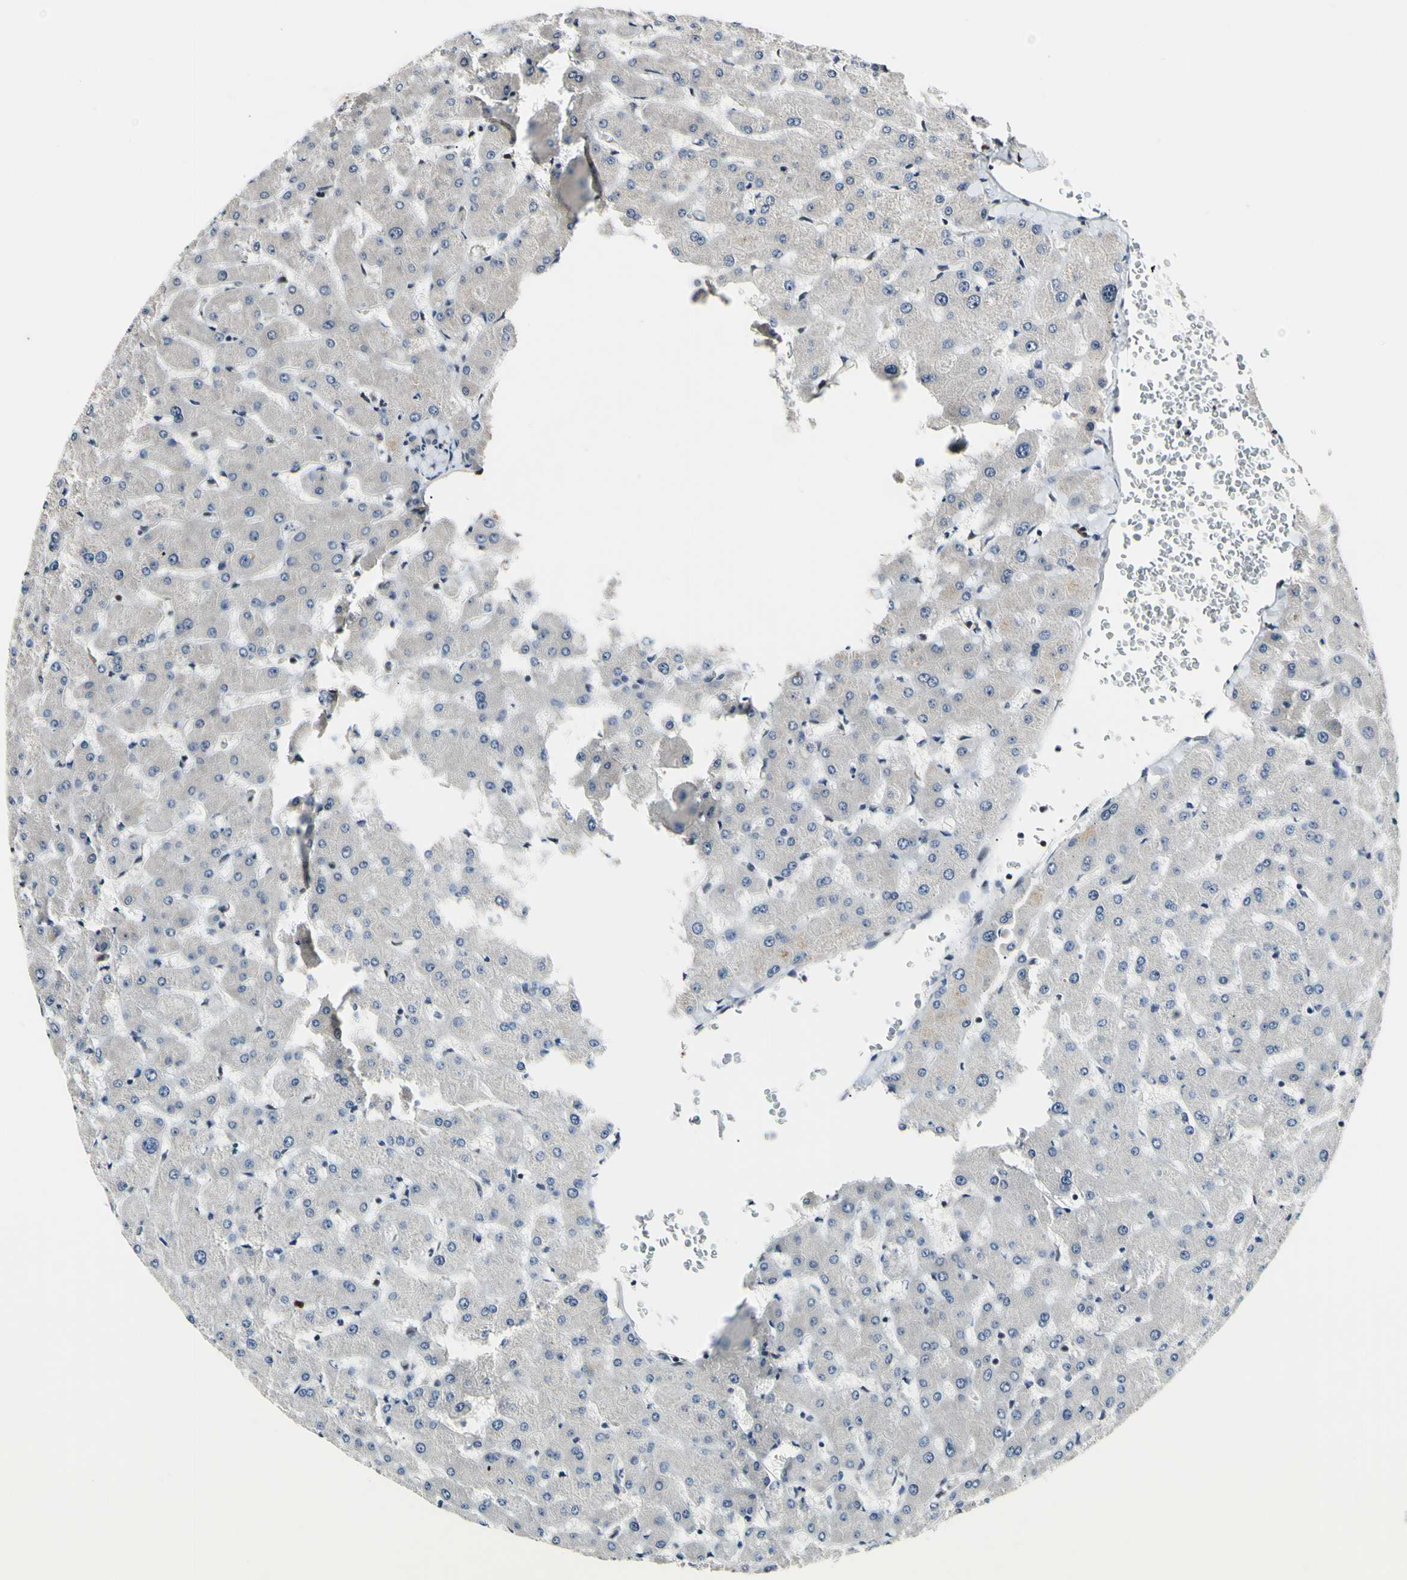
{"staining": {"intensity": "negative", "quantity": "none", "location": "none"}, "tissue": "liver", "cell_type": "Cholangiocytes", "image_type": "normal", "snomed": [{"axis": "morphology", "description": "Normal tissue, NOS"}, {"axis": "topography", "description": "Liver"}], "caption": "Cholangiocytes are negative for brown protein staining in unremarkable liver. (DAB (3,3'-diaminobenzidine) IHC, high magnification).", "gene": "PSMD10", "patient": {"sex": "female", "age": 63}}